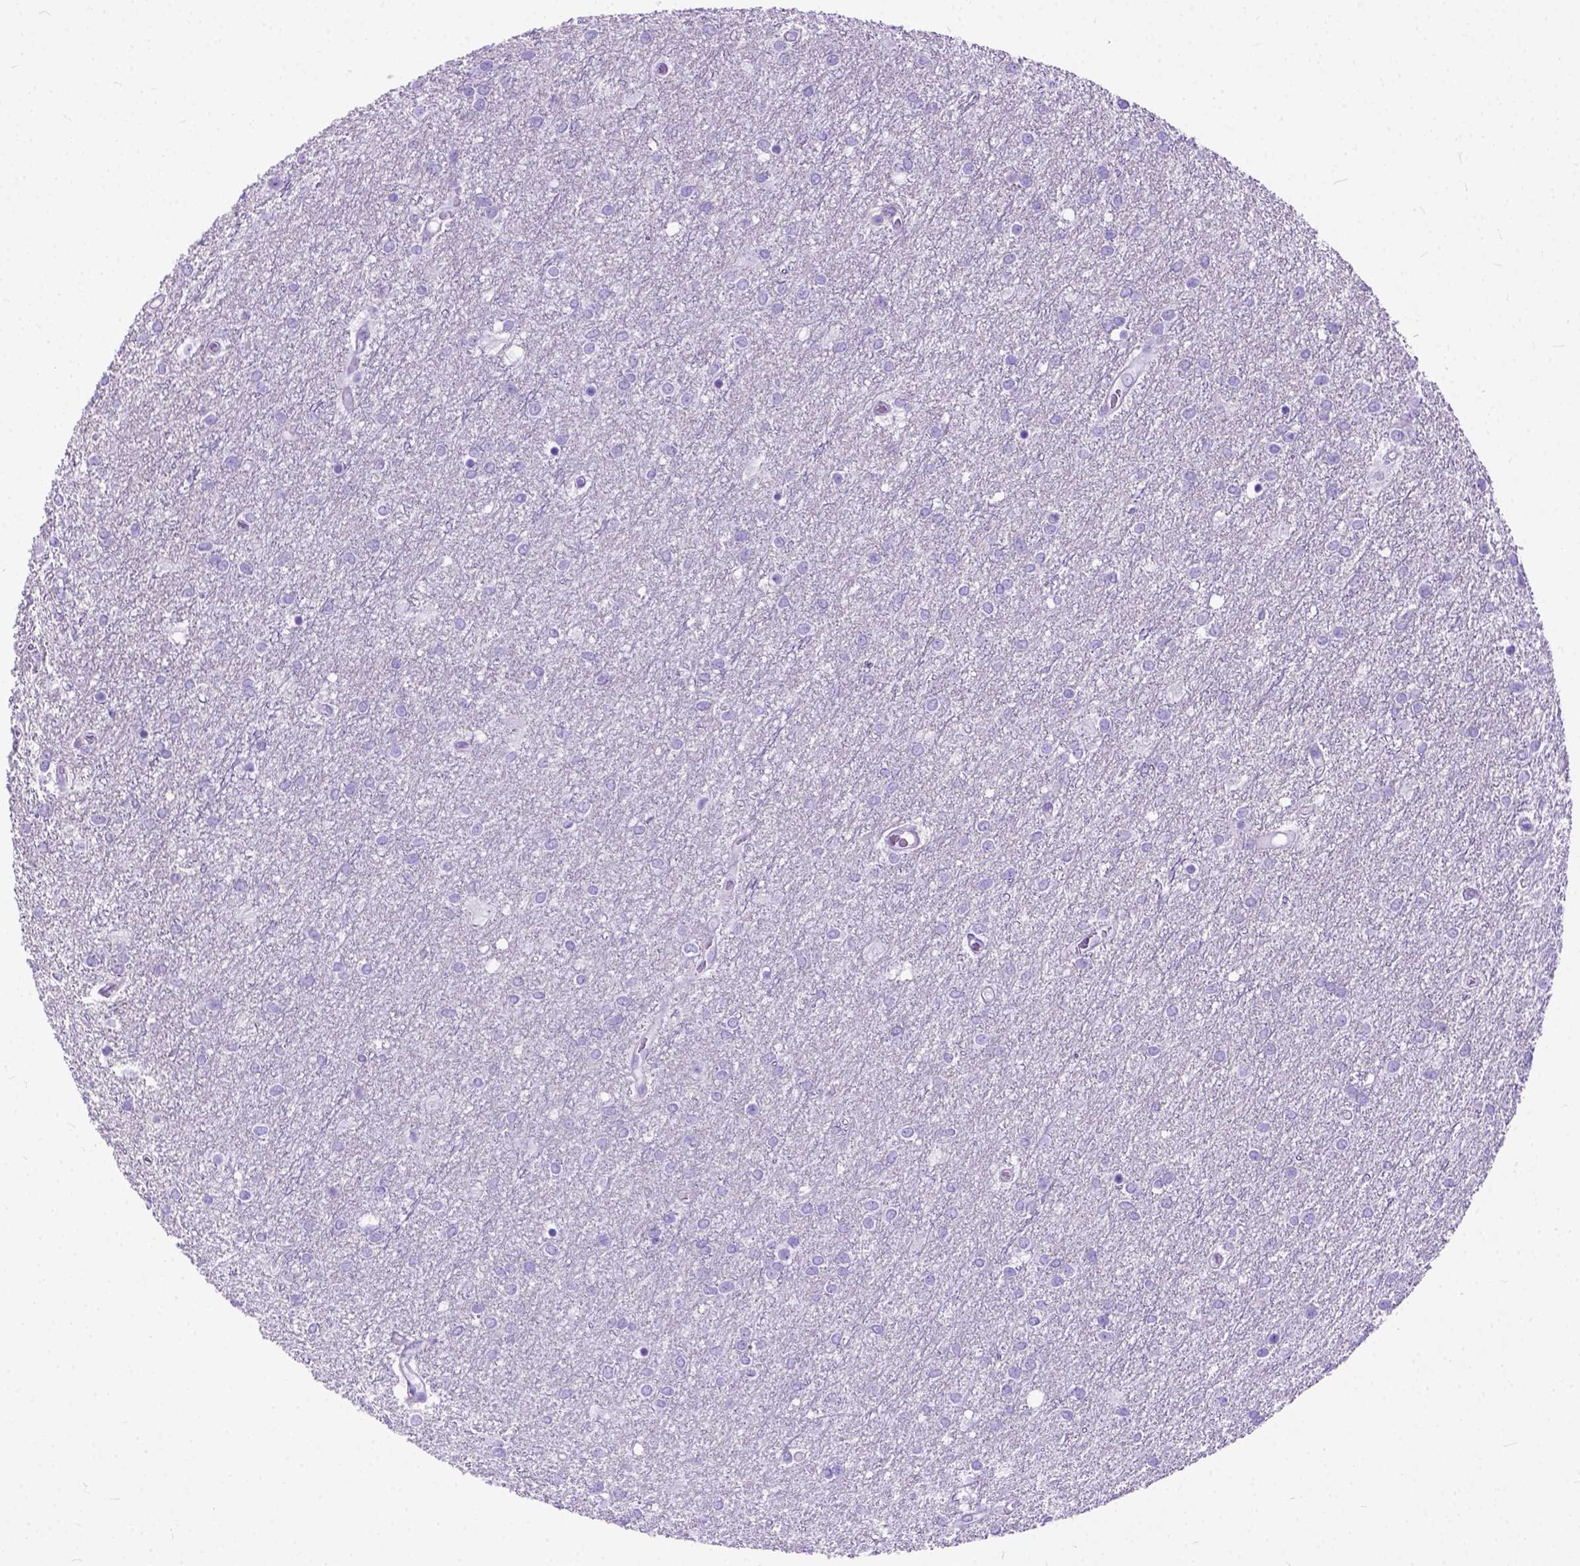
{"staining": {"intensity": "negative", "quantity": "none", "location": "none"}, "tissue": "glioma", "cell_type": "Tumor cells", "image_type": "cancer", "snomed": [{"axis": "morphology", "description": "Glioma, malignant, High grade"}, {"axis": "topography", "description": "Brain"}], "caption": "Histopathology image shows no significant protein positivity in tumor cells of glioma.", "gene": "ODAD3", "patient": {"sex": "female", "age": 61}}